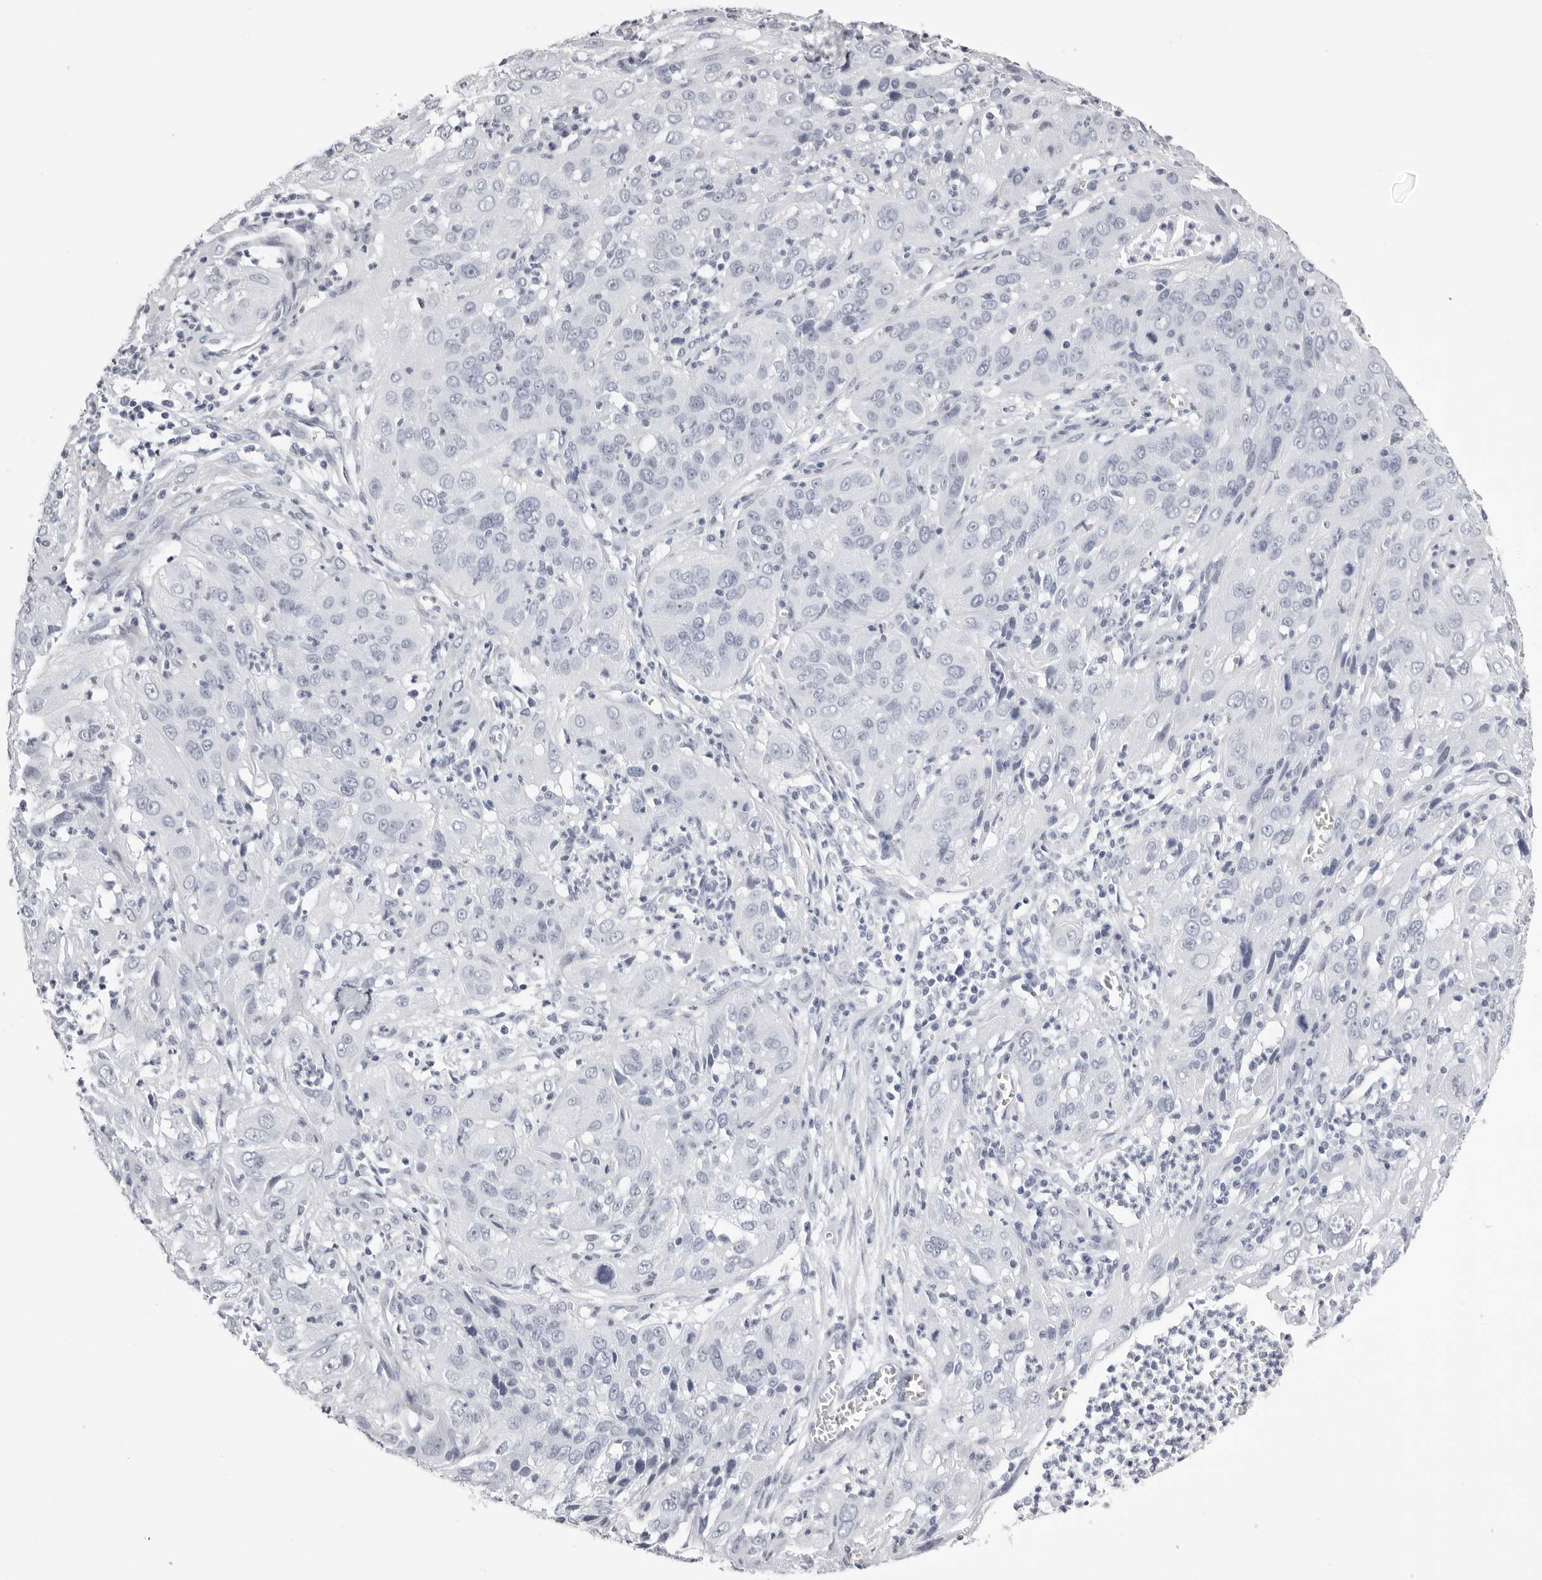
{"staining": {"intensity": "negative", "quantity": "none", "location": "none"}, "tissue": "cervical cancer", "cell_type": "Tumor cells", "image_type": "cancer", "snomed": [{"axis": "morphology", "description": "Squamous cell carcinoma, NOS"}, {"axis": "topography", "description": "Cervix"}], "caption": "Tumor cells are negative for protein expression in human cervical squamous cell carcinoma. (Brightfield microscopy of DAB immunohistochemistry (IHC) at high magnification).", "gene": "RHO", "patient": {"sex": "female", "age": 32}}